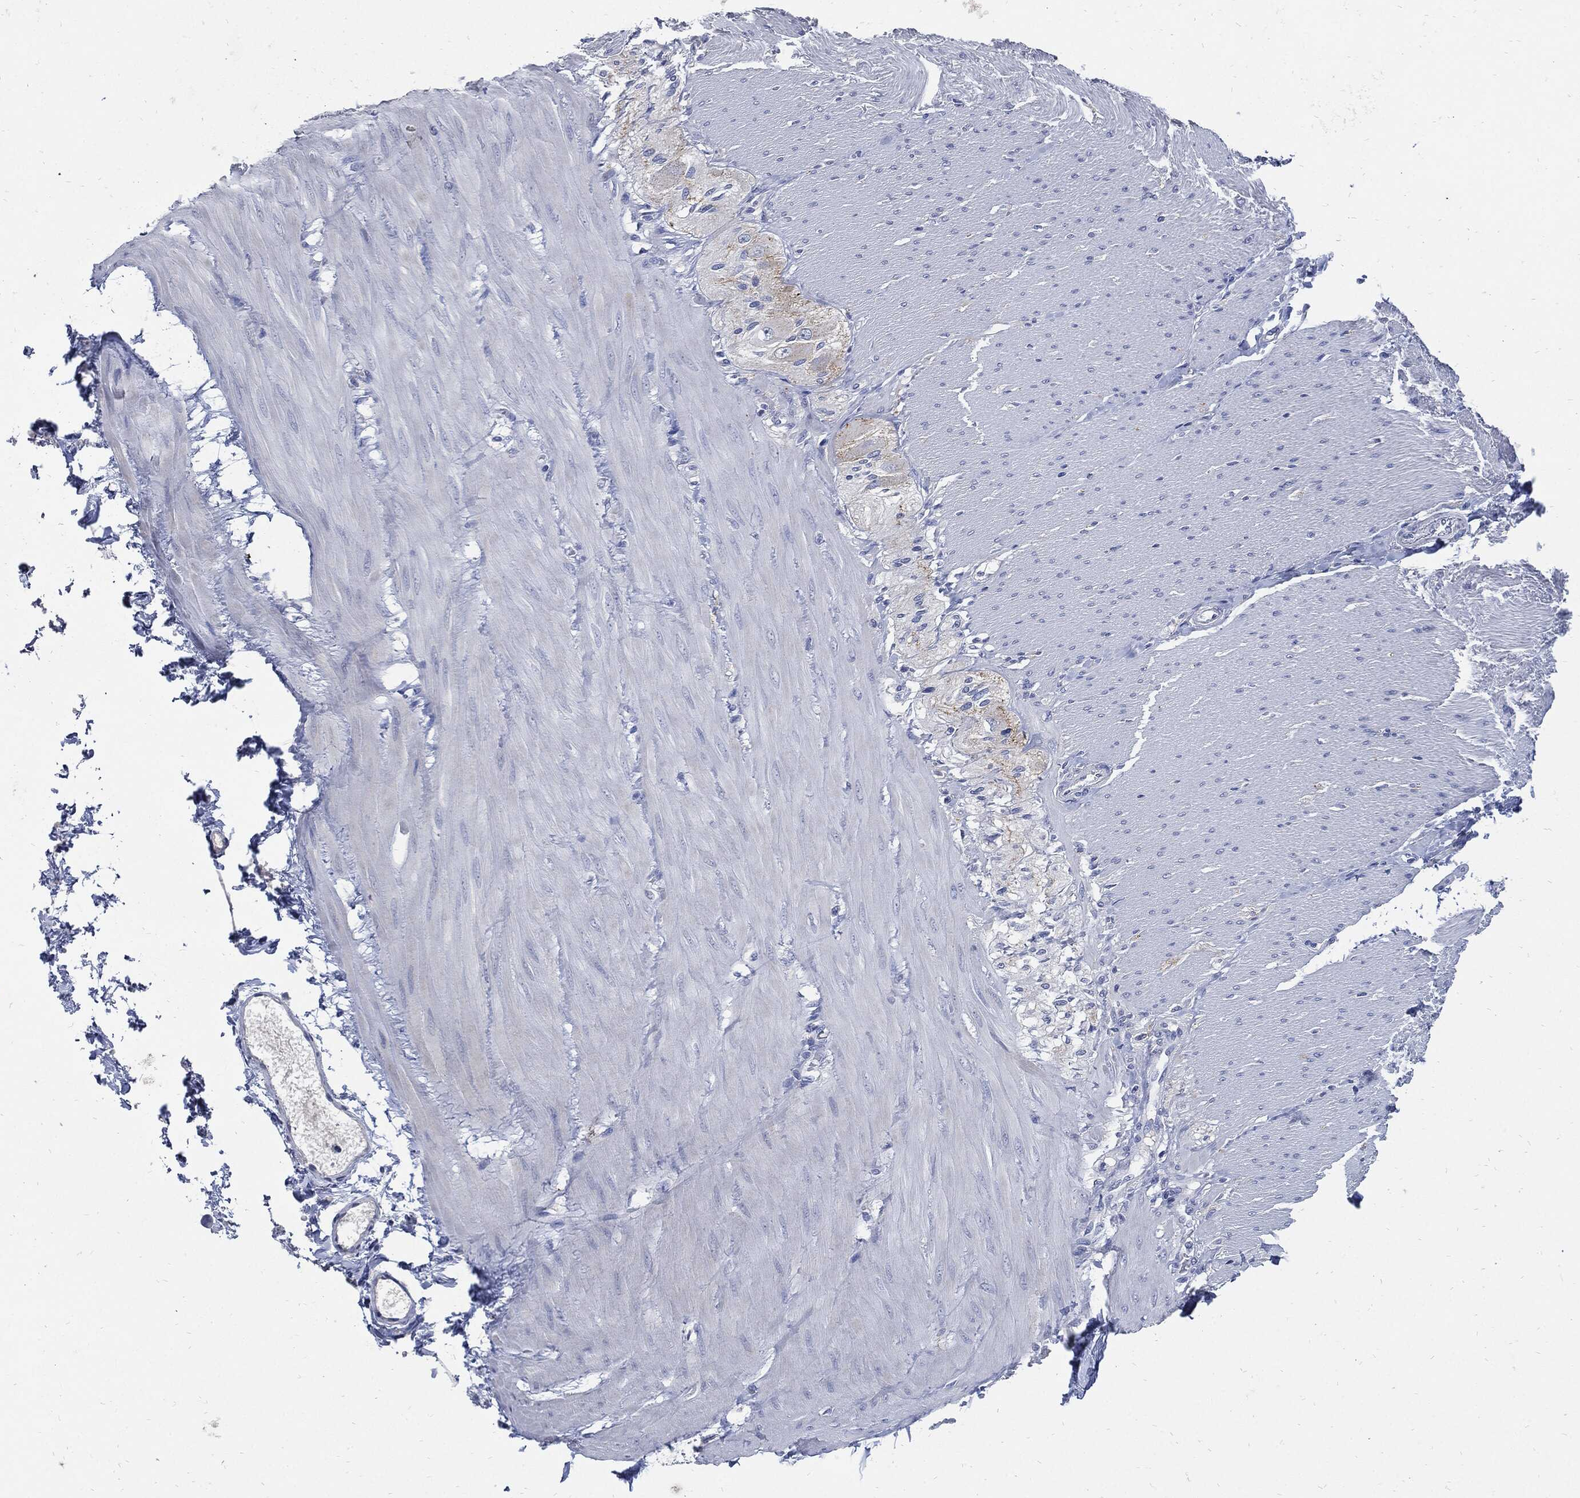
{"staining": {"intensity": "negative", "quantity": "none", "location": "none"}, "tissue": "adipose tissue", "cell_type": "Adipocytes", "image_type": "normal", "snomed": [{"axis": "morphology", "description": "Normal tissue, NOS"}, {"axis": "topography", "description": "Smooth muscle"}, {"axis": "topography", "description": "Duodenum"}, {"axis": "topography", "description": "Peripheral nerve tissue"}], "caption": "DAB (3,3'-diaminobenzidine) immunohistochemical staining of normal human adipose tissue displays no significant expression in adipocytes. Nuclei are stained in blue.", "gene": "CPE", "patient": {"sex": "female", "age": 61}}